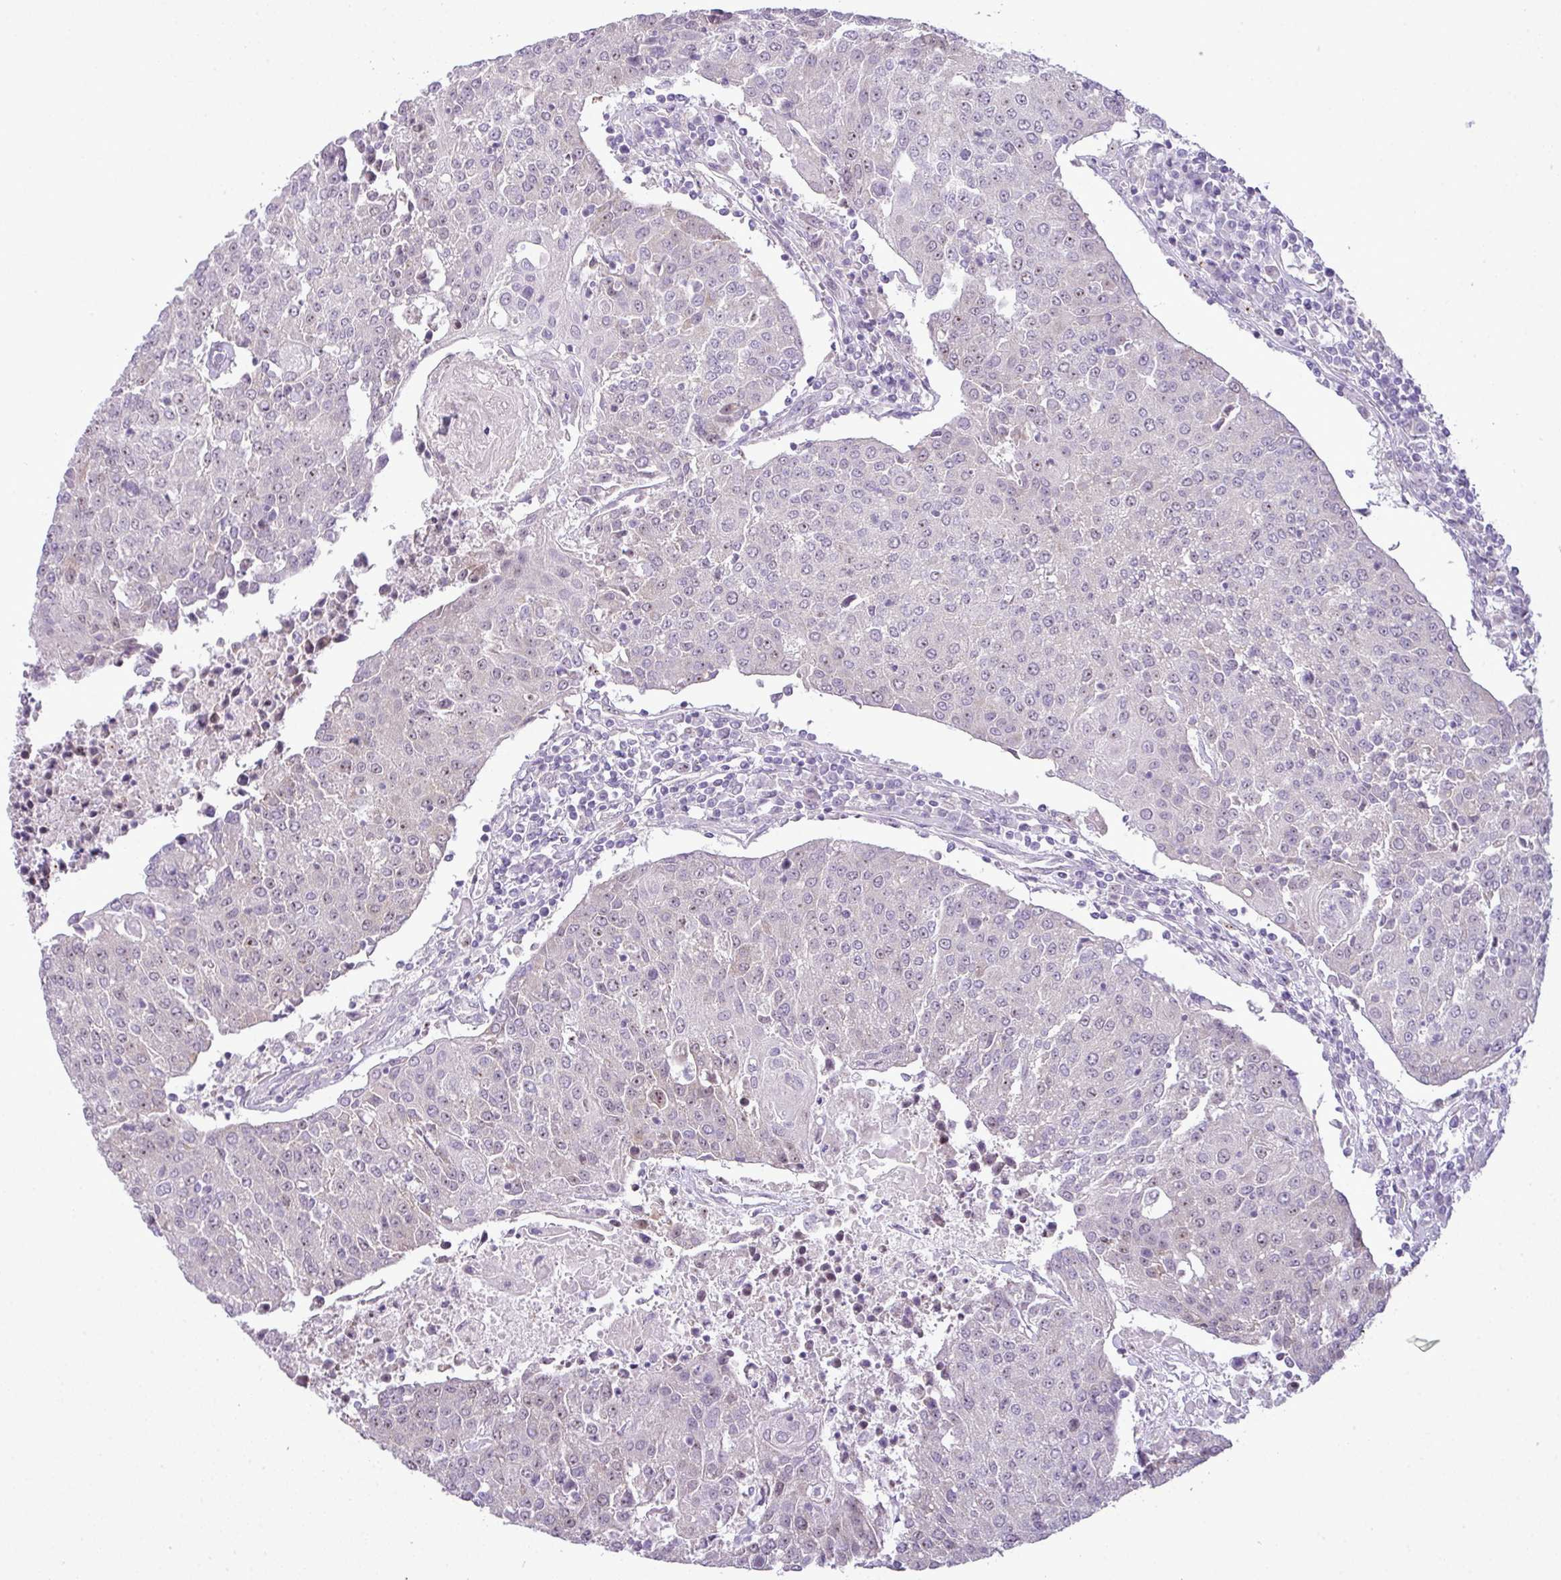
{"staining": {"intensity": "negative", "quantity": "none", "location": "none"}, "tissue": "urothelial cancer", "cell_type": "Tumor cells", "image_type": "cancer", "snomed": [{"axis": "morphology", "description": "Urothelial carcinoma, High grade"}, {"axis": "topography", "description": "Urinary bladder"}], "caption": "An immunohistochemistry (IHC) micrograph of high-grade urothelial carcinoma is shown. There is no staining in tumor cells of high-grade urothelial carcinoma. (DAB immunohistochemistry with hematoxylin counter stain).", "gene": "MAK16", "patient": {"sex": "female", "age": 85}}